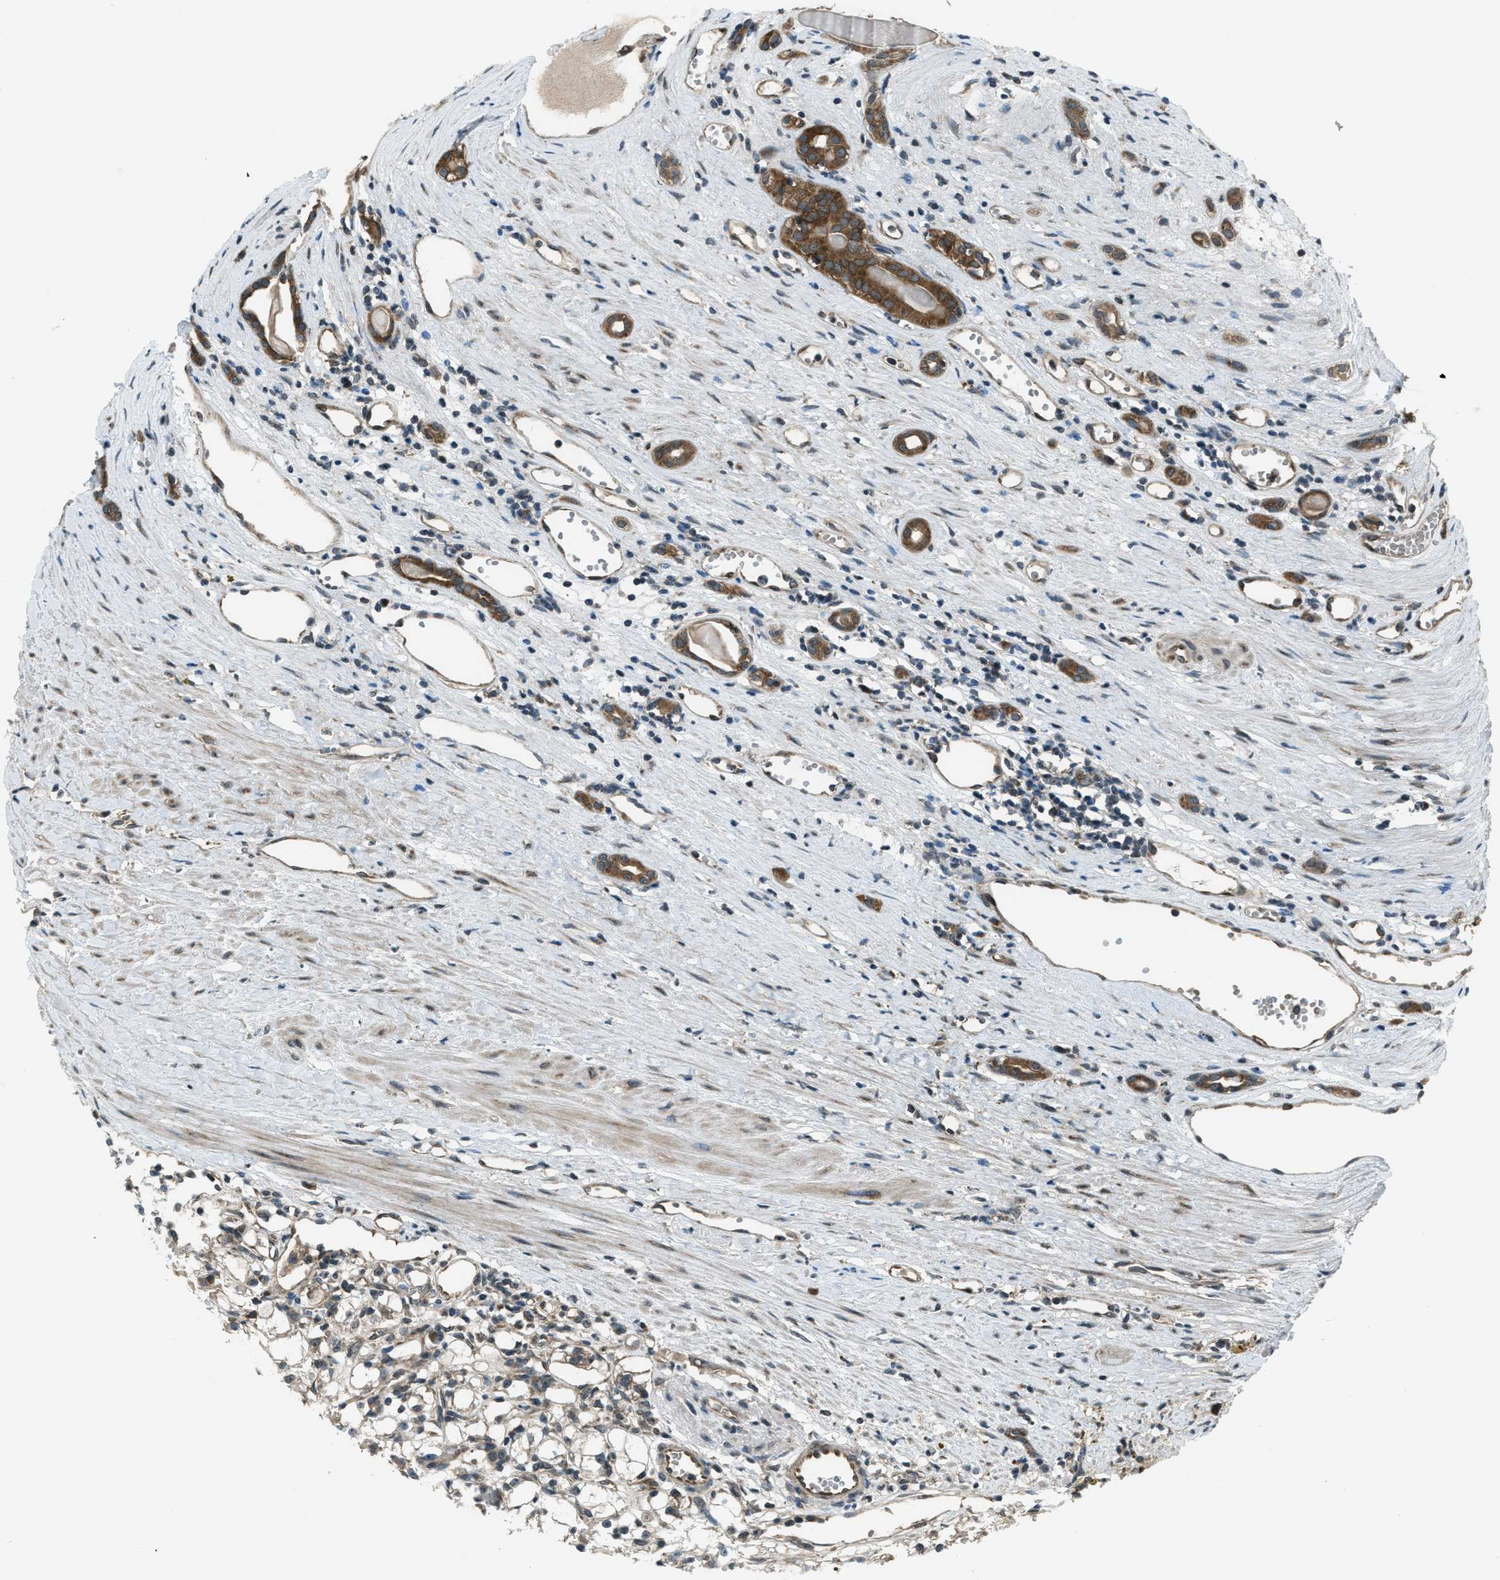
{"staining": {"intensity": "weak", "quantity": "<25%", "location": "cytoplasmic/membranous"}, "tissue": "renal cancer", "cell_type": "Tumor cells", "image_type": "cancer", "snomed": [{"axis": "morphology", "description": "Adenocarcinoma, NOS"}, {"axis": "topography", "description": "Kidney"}], "caption": "IHC histopathology image of neoplastic tissue: human renal cancer stained with DAB reveals no significant protein positivity in tumor cells.", "gene": "ASAP2", "patient": {"sex": "male", "age": 56}}